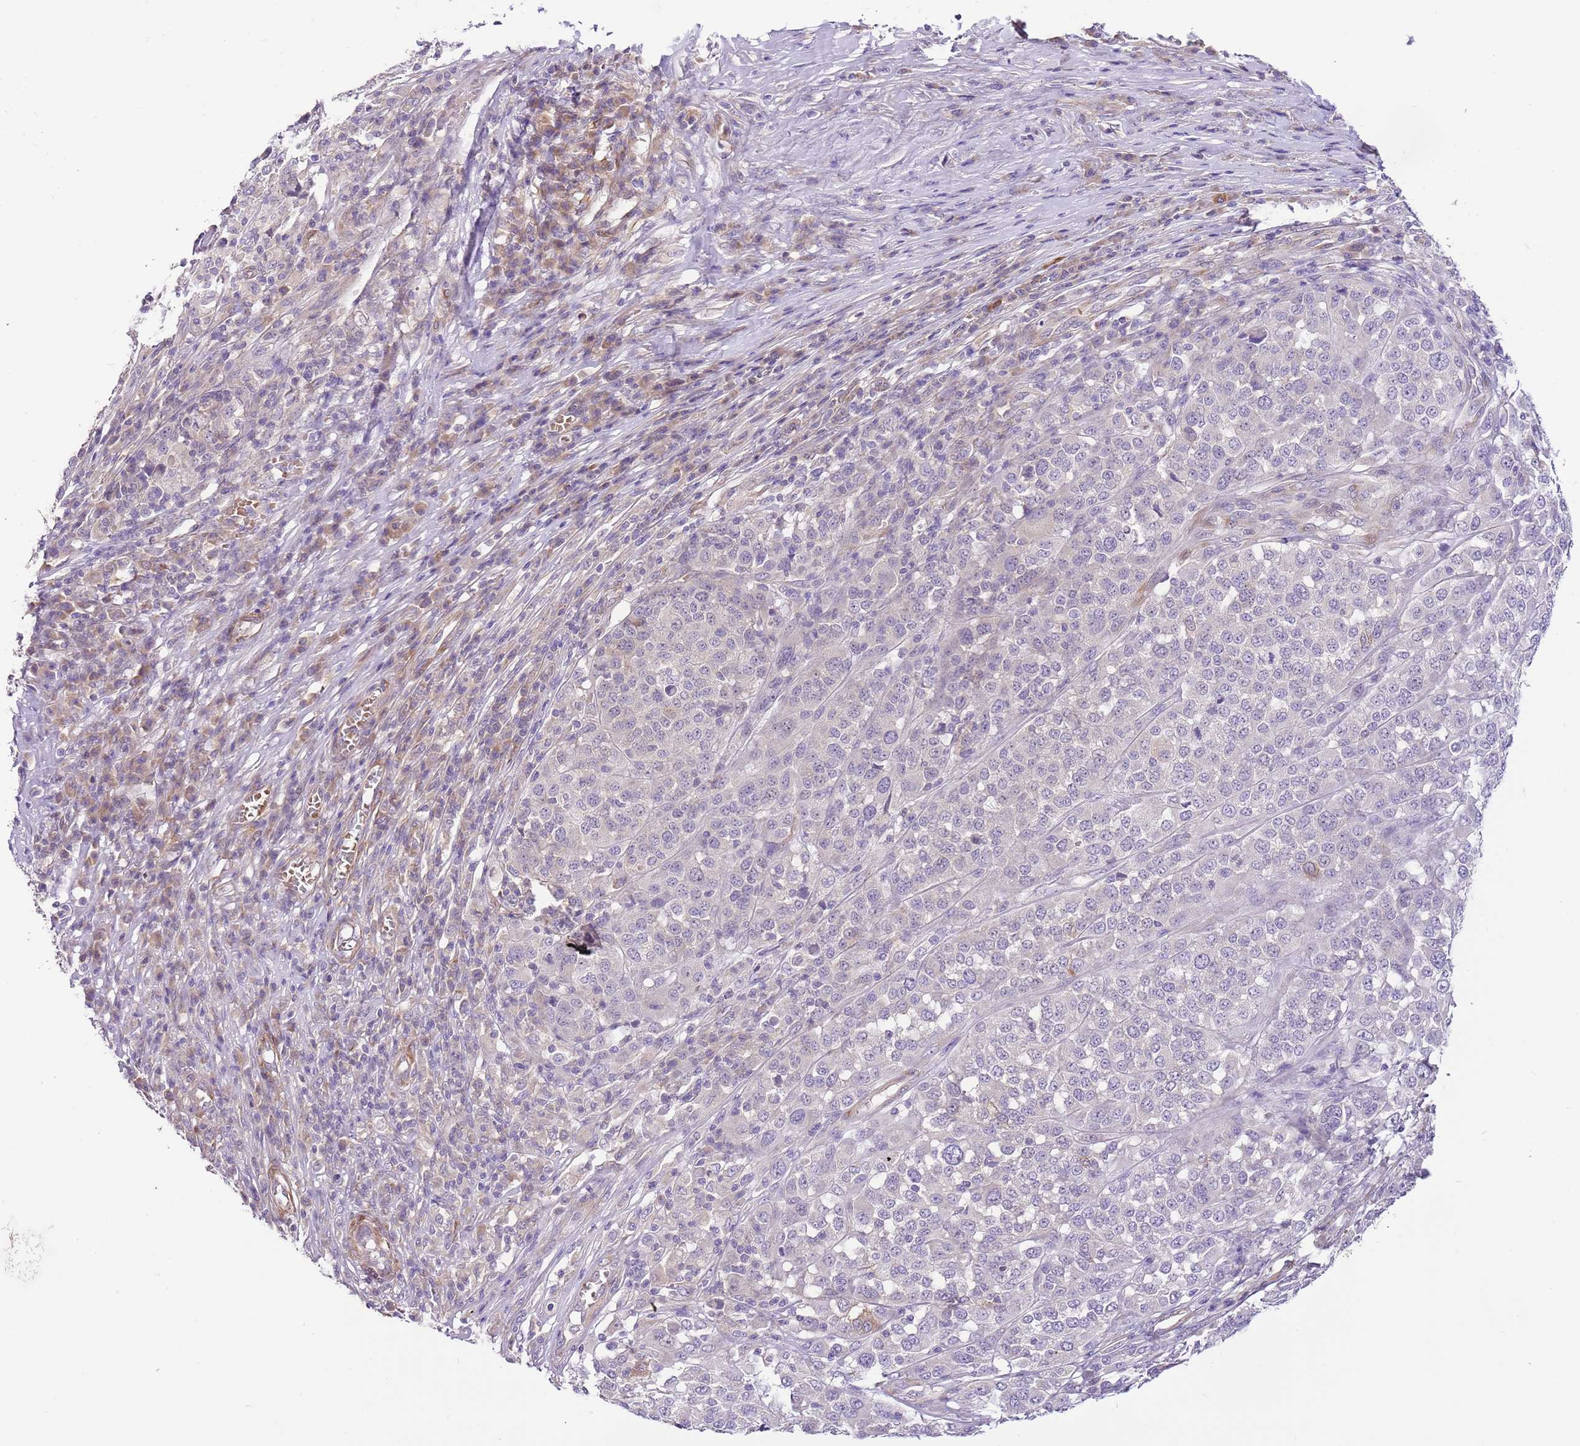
{"staining": {"intensity": "negative", "quantity": "none", "location": "none"}, "tissue": "melanoma", "cell_type": "Tumor cells", "image_type": "cancer", "snomed": [{"axis": "morphology", "description": "Malignant melanoma, Metastatic site"}, {"axis": "topography", "description": "Lymph node"}], "caption": "Photomicrograph shows no significant protein staining in tumor cells of malignant melanoma (metastatic site).", "gene": "RFK", "patient": {"sex": "male", "age": 44}}